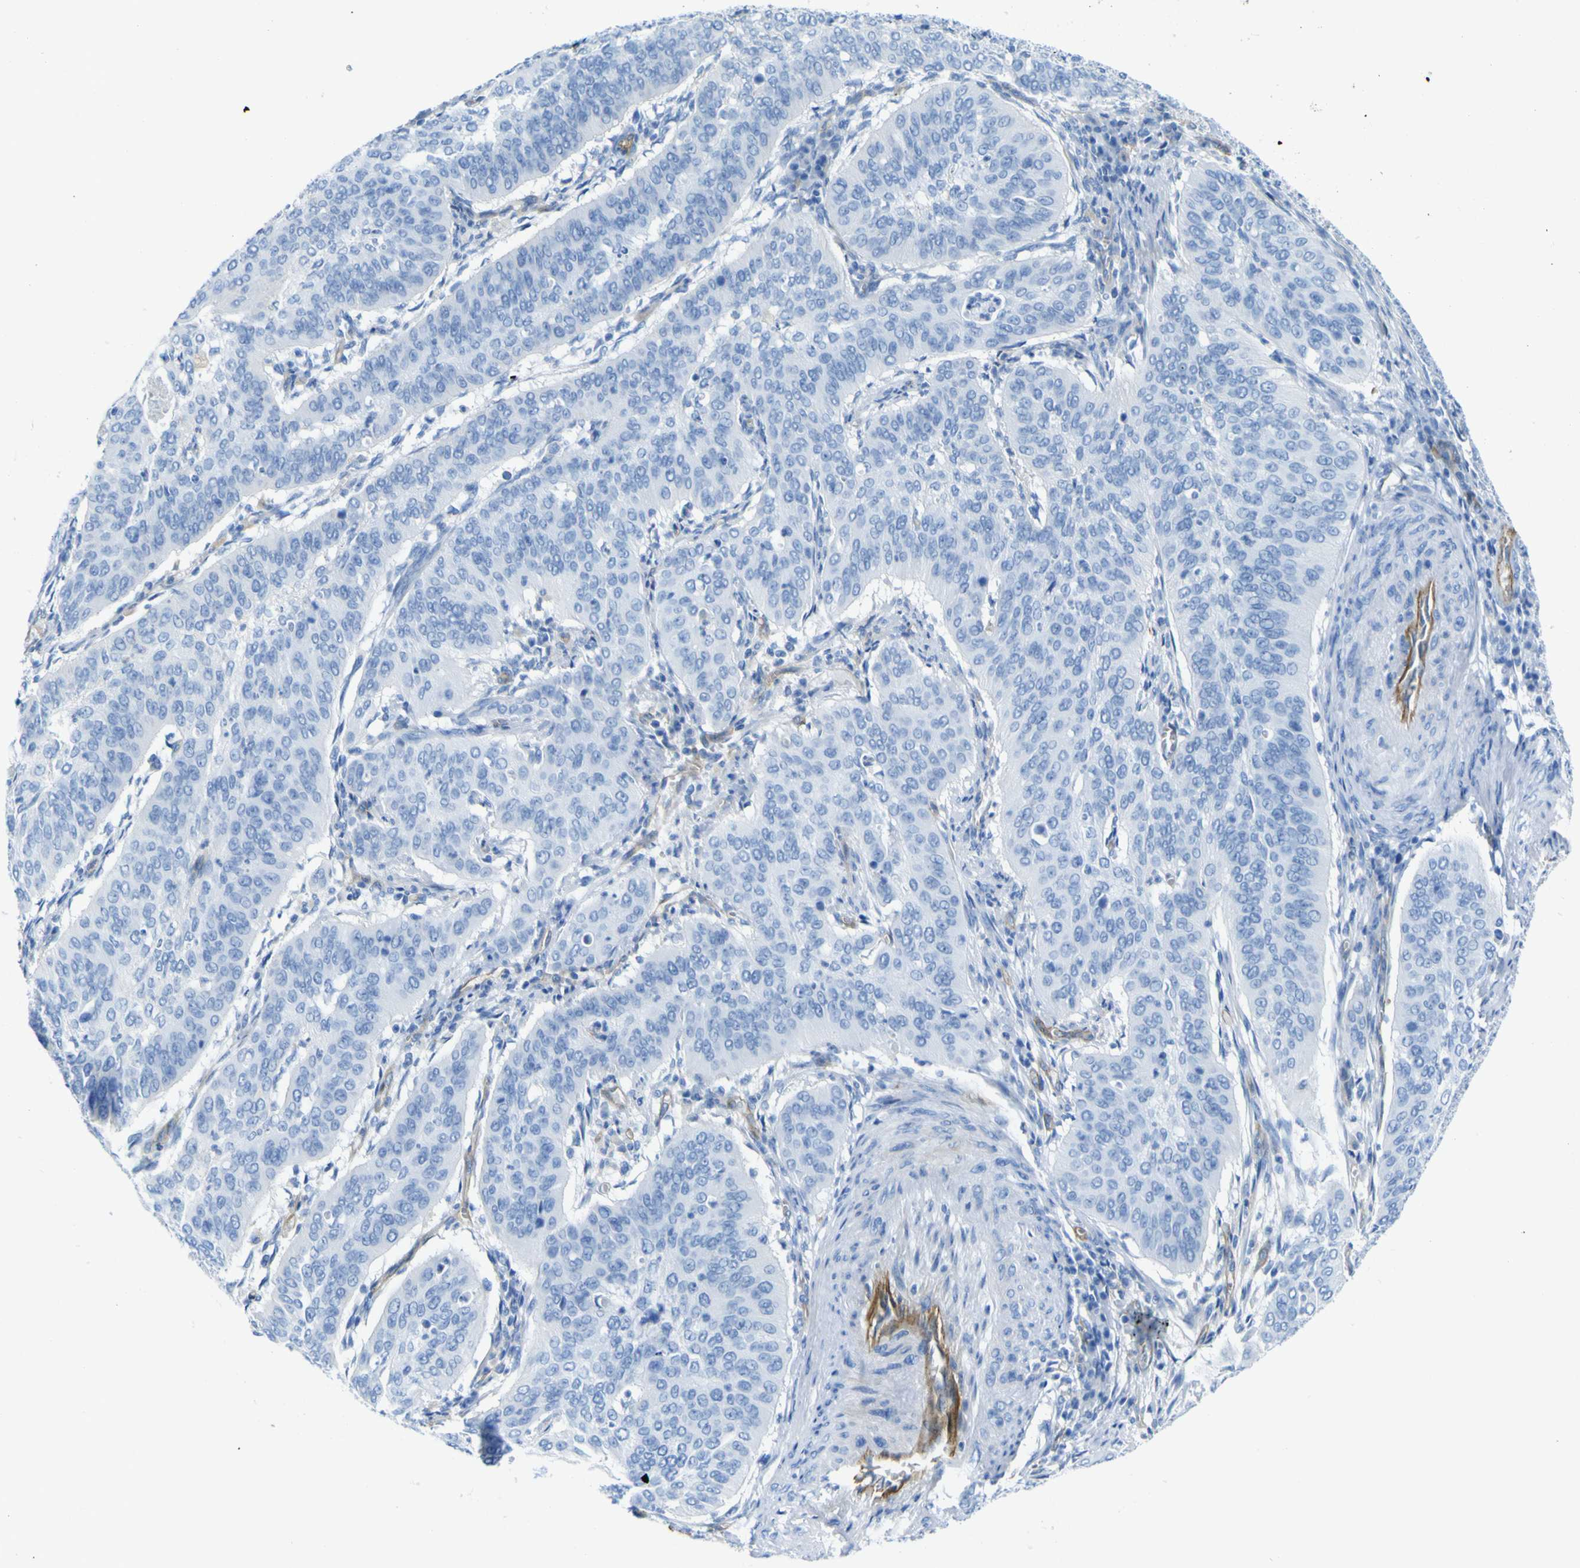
{"staining": {"intensity": "negative", "quantity": "none", "location": "none"}, "tissue": "cervical cancer", "cell_type": "Tumor cells", "image_type": "cancer", "snomed": [{"axis": "morphology", "description": "Normal tissue, NOS"}, {"axis": "morphology", "description": "Squamous cell carcinoma, NOS"}, {"axis": "topography", "description": "Cervix"}], "caption": "Tumor cells show no significant protein expression in cervical cancer (squamous cell carcinoma).", "gene": "CD93", "patient": {"sex": "female", "age": 39}}